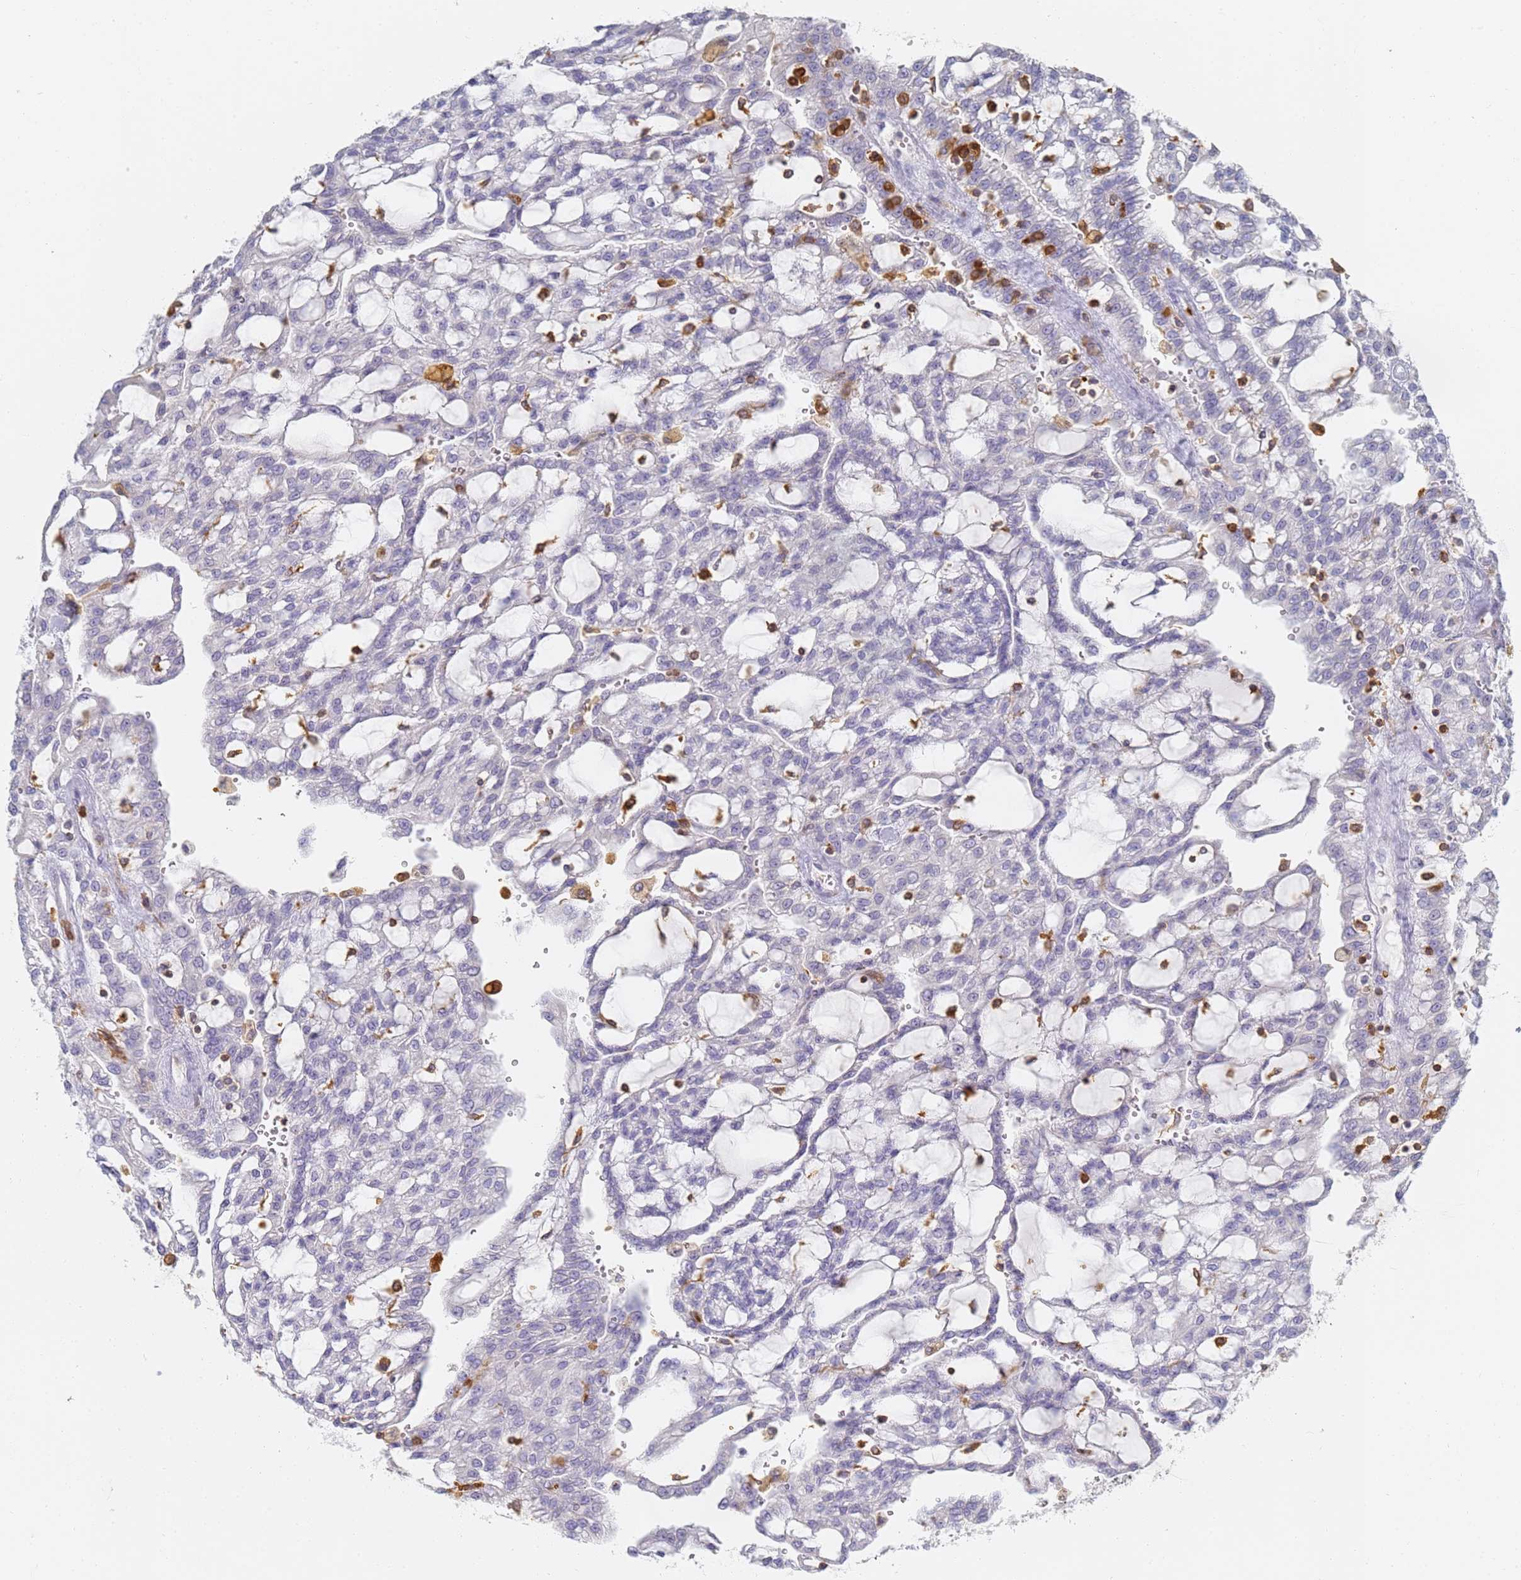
{"staining": {"intensity": "negative", "quantity": "none", "location": "none"}, "tissue": "renal cancer", "cell_type": "Tumor cells", "image_type": "cancer", "snomed": [{"axis": "morphology", "description": "Adenocarcinoma, NOS"}, {"axis": "topography", "description": "Kidney"}], "caption": "This is a image of immunohistochemistry (IHC) staining of adenocarcinoma (renal), which shows no staining in tumor cells. Brightfield microscopy of immunohistochemistry (IHC) stained with DAB (3,3'-diaminobenzidine) (brown) and hematoxylin (blue), captured at high magnification.", "gene": "BIN2", "patient": {"sex": "male", "age": 63}}